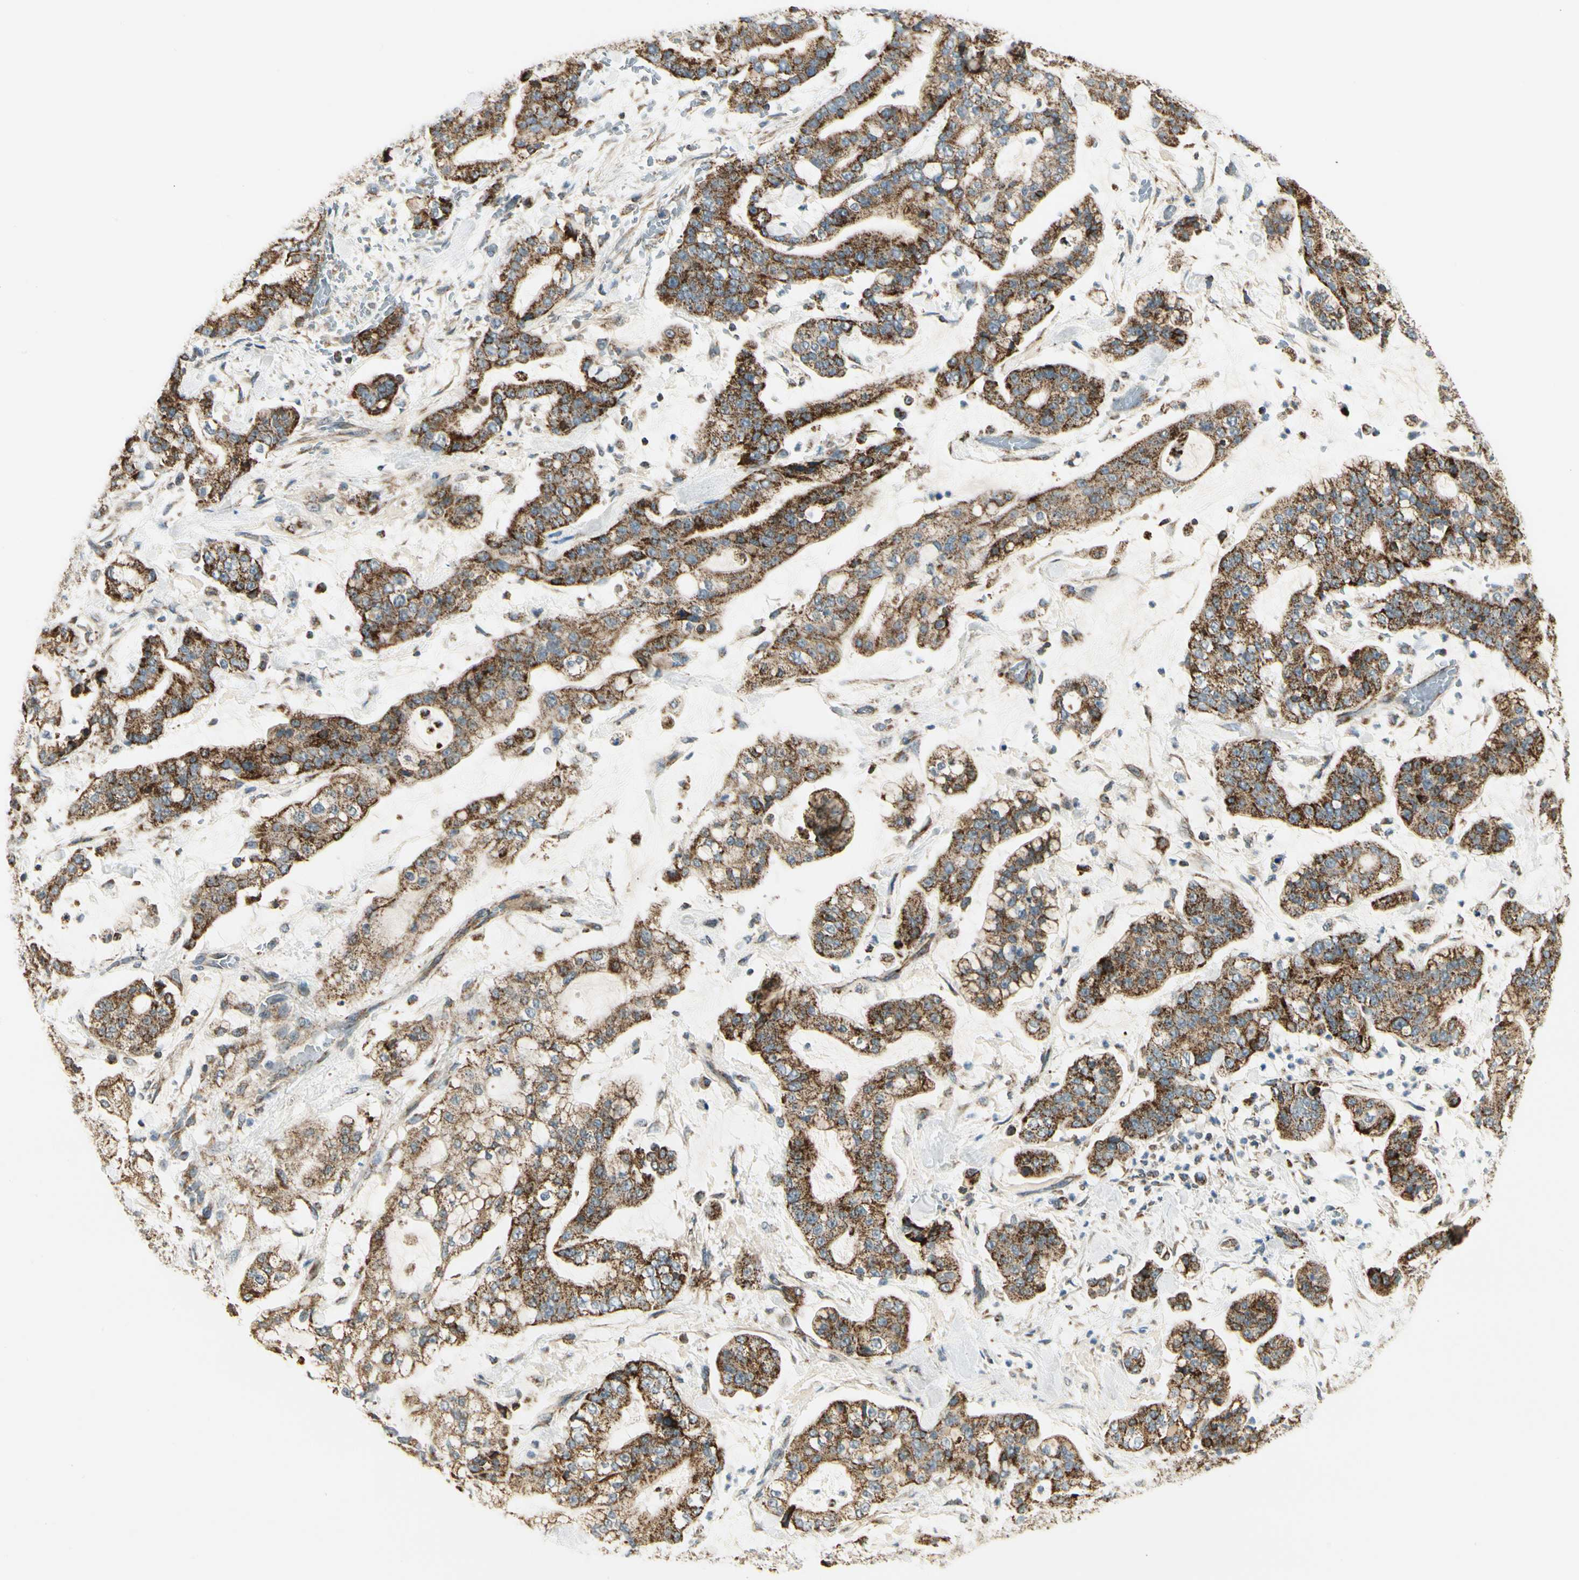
{"staining": {"intensity": "strong", "quantity": ">75%", "location": "cytoplasmic/membranous"}, "tissue": "stomach cancer", "cell_type": "Tumor cells", "image_type": "cancer", "snomed": [{"axis": "morphology", "description": "Normal tissue, NOS"}, {"axis": "morphology", "description": "Adenocarcinoma, NOS"}, {"axis": "topography", "description": "Stomach, upper"}, {"axis": "topography", "description": "Stomach"}], "caption": "Immunohistochemistry (IHC) photomicrograph of stomach cancer (adenocarcinoma) stained for a protein (brown), which reveals high levels of strong cytoplasmic/membranous positivity in approximately >75% of tumor cells.", "gene": "EPHB3", "patient": {"sex": "male", "age": 76}}